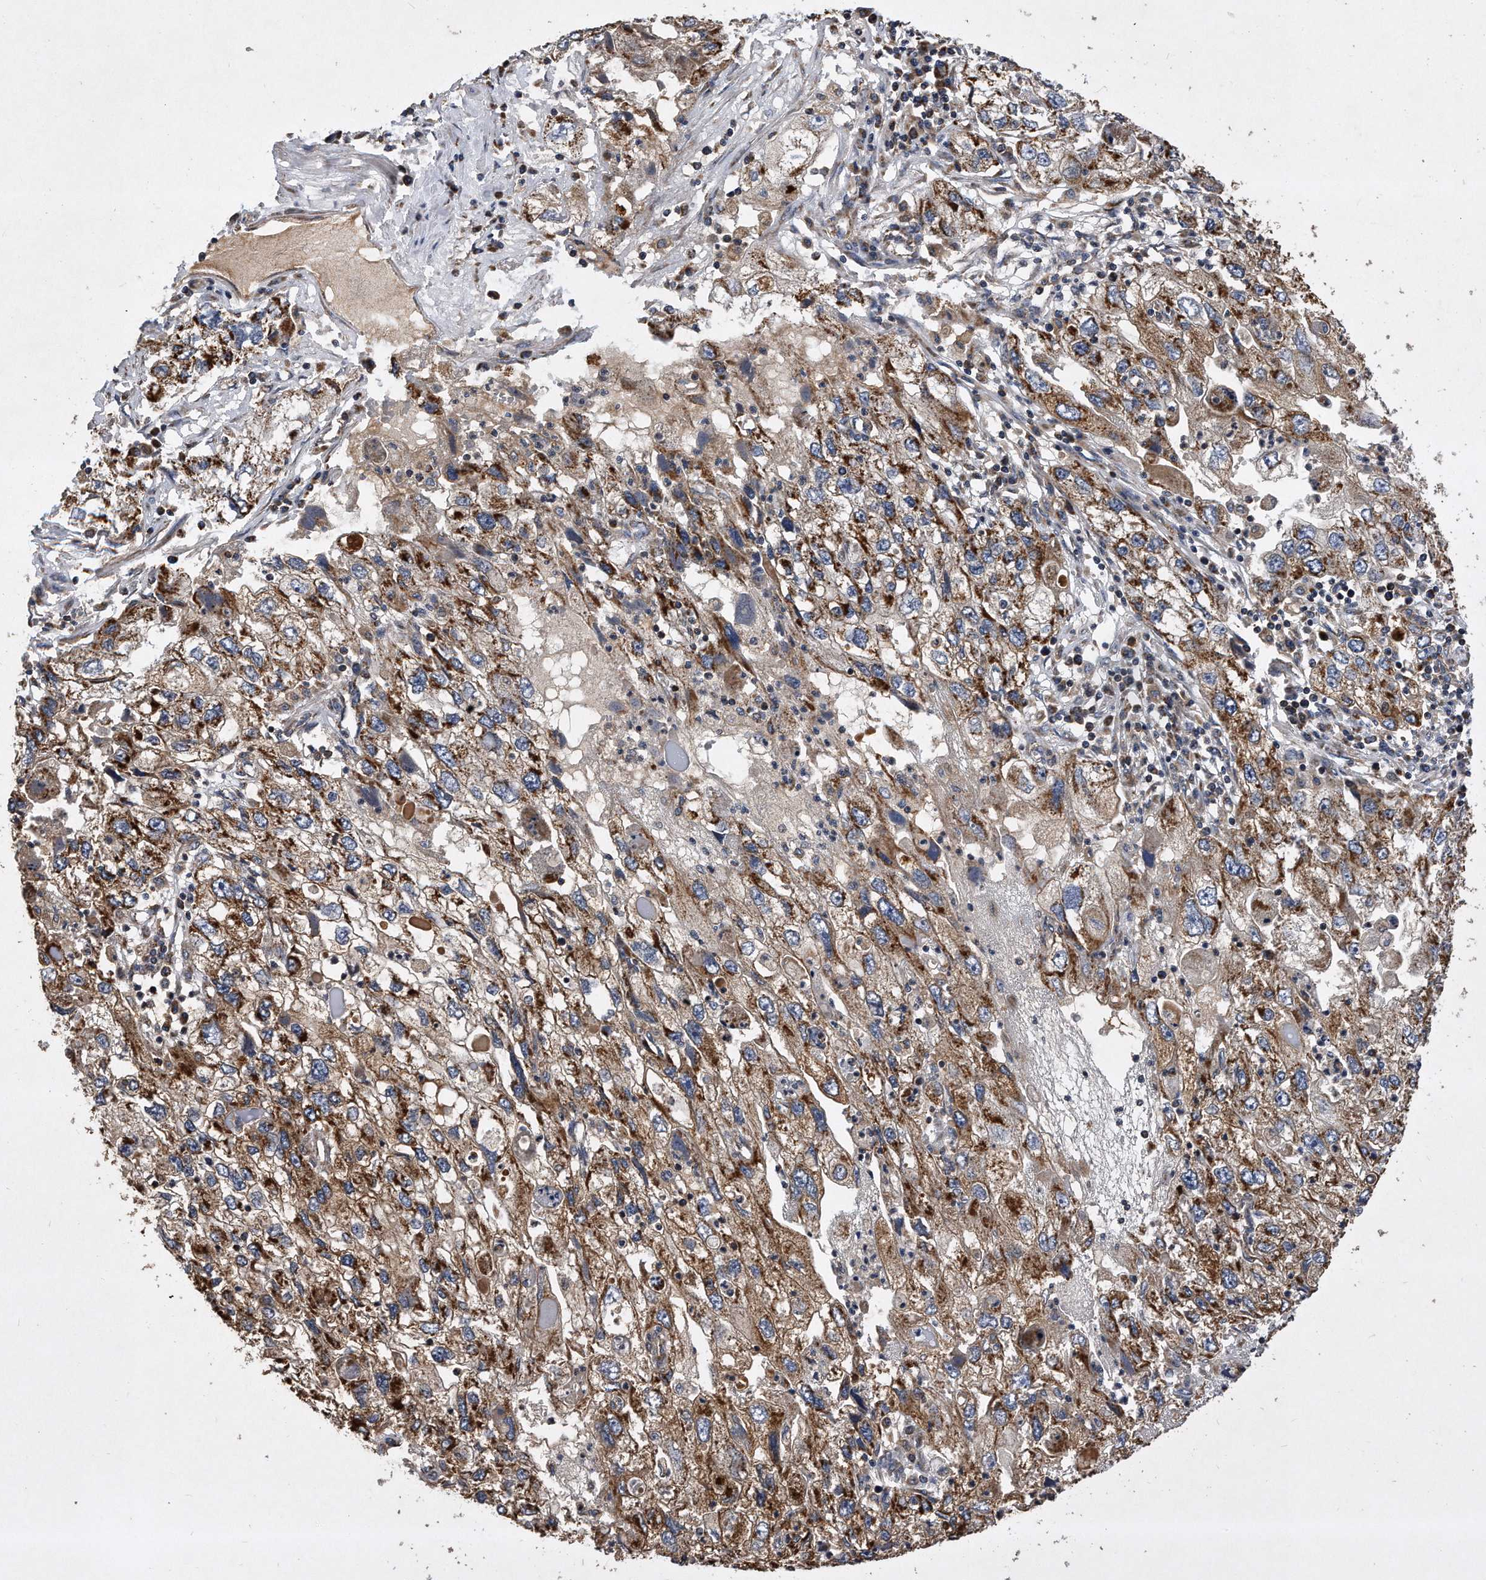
{"staining": {"intensity": "moderate", "quantity": ">75%", "location": "cytoplasmic/membranous"}, "tissue": "endometrial cancer", "cell_type": "Tumor cells", "image_type": "cancer", "snomed": [{"axis": "morphology", "description": "Adenocarcinoma, NOS"}, {"axis": "topography", "description": "Endometrium"}], "caption": "DAB (3,3'-diaminobenzidine) immunohistochemical staining of human endometrial adenocarcinoma reveals moderate cytoplasmic/membranous protein staining in approximately >75% of tumor cells.", "gene": "PPP5C", "patient": {"sex": "female", "age": 49}}